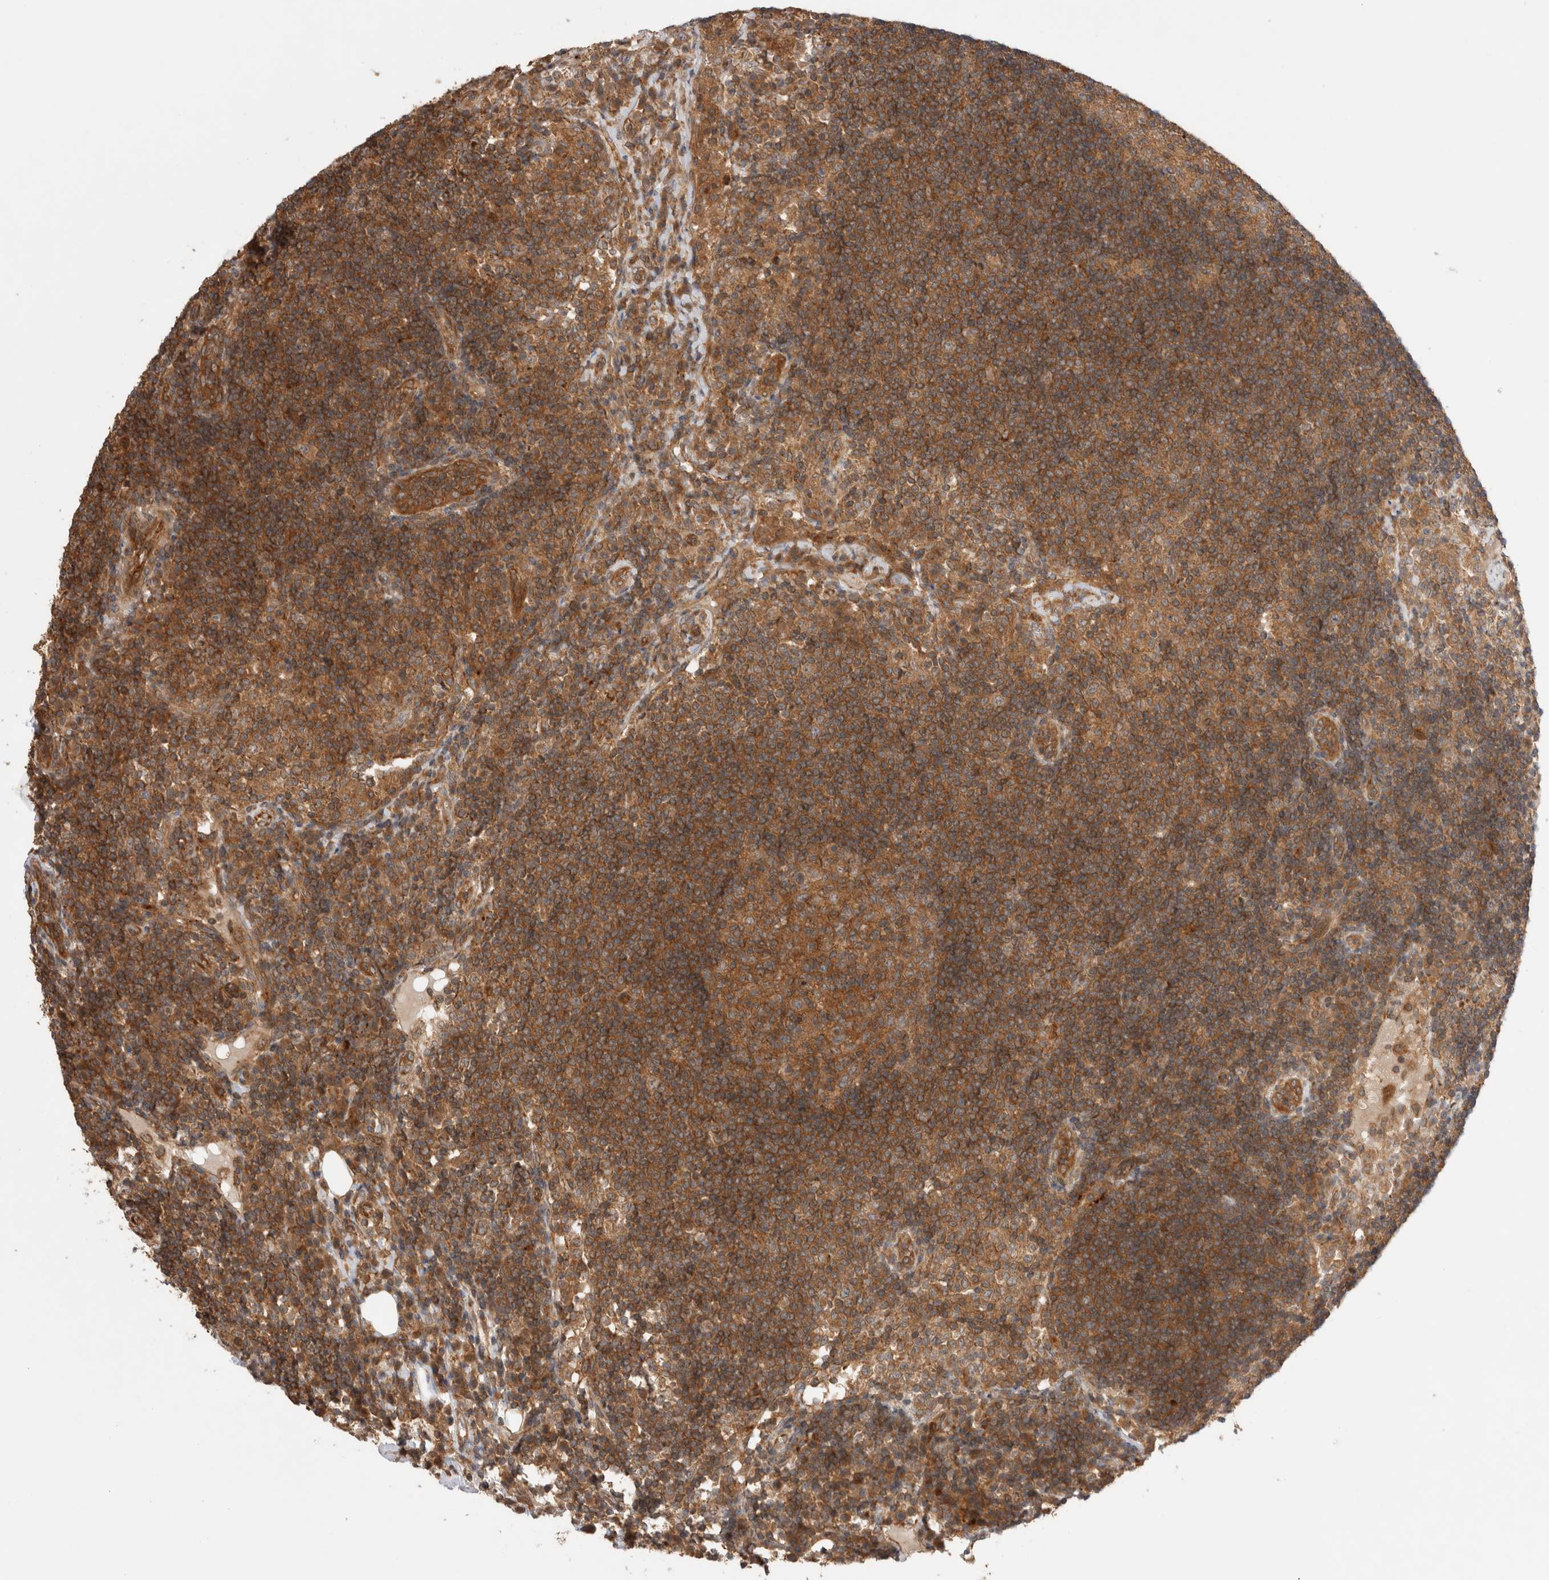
{"staining": {"intensity": "moderate", "quantity": ">75%", "location": "cytoplasmic/membranous"}, "tissue": "lymph node", "cell_type": "Germinal center cells", "image_type": "normal", "snomed": [{"axis": "morphology", "description": "Normal tissue, NOS"}, {"axis": "topography", "description": "Lymph node"}], "caption": "Normal lymph node demonstrates moderate cytoplasmic/membranous expression in approximately >75% of germinal center cells, visualized by immunohistochemistry.", "gene": "VPS28", "patient": {"sex": "female", "age": 53}}